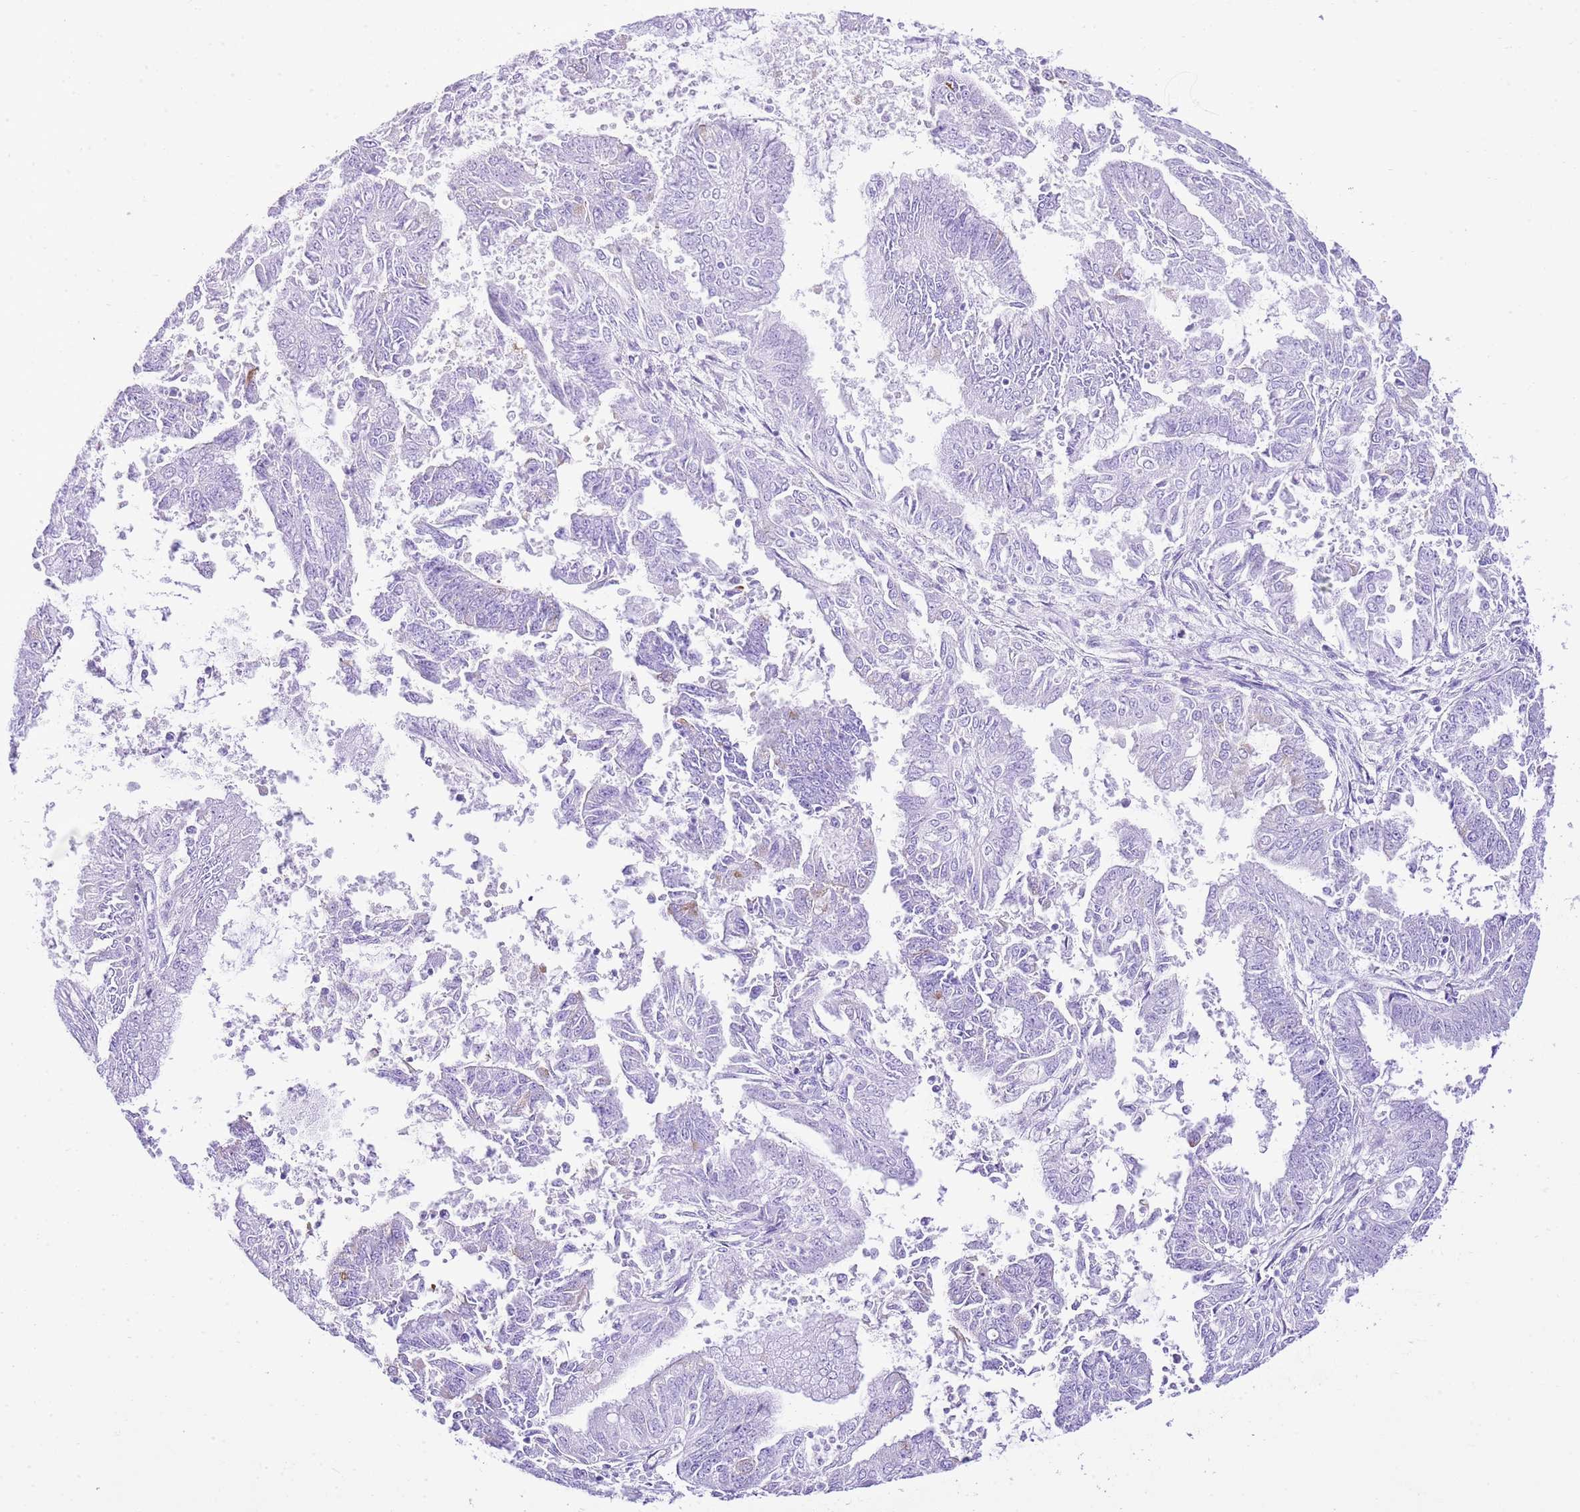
{"staining": {"intensity": "negative", "quantity": "none", "location": "none"}, "tissue": "endometrial cancer", "cell_type": "Tumor cells", "image_type": "cancer", "snomed": [{"axis": "morphology", "description": "Adenocarcinoma, NOS"}, {"axis": "topography", "description": "Endometrium"}], "caption": "Adenocarcinoma (endometrial) stained for a protein using immunohistochemistry exhibits no expression tumor cells.", "gene": "KCNC1", "patient": {"sex": "female", "age": 73}}